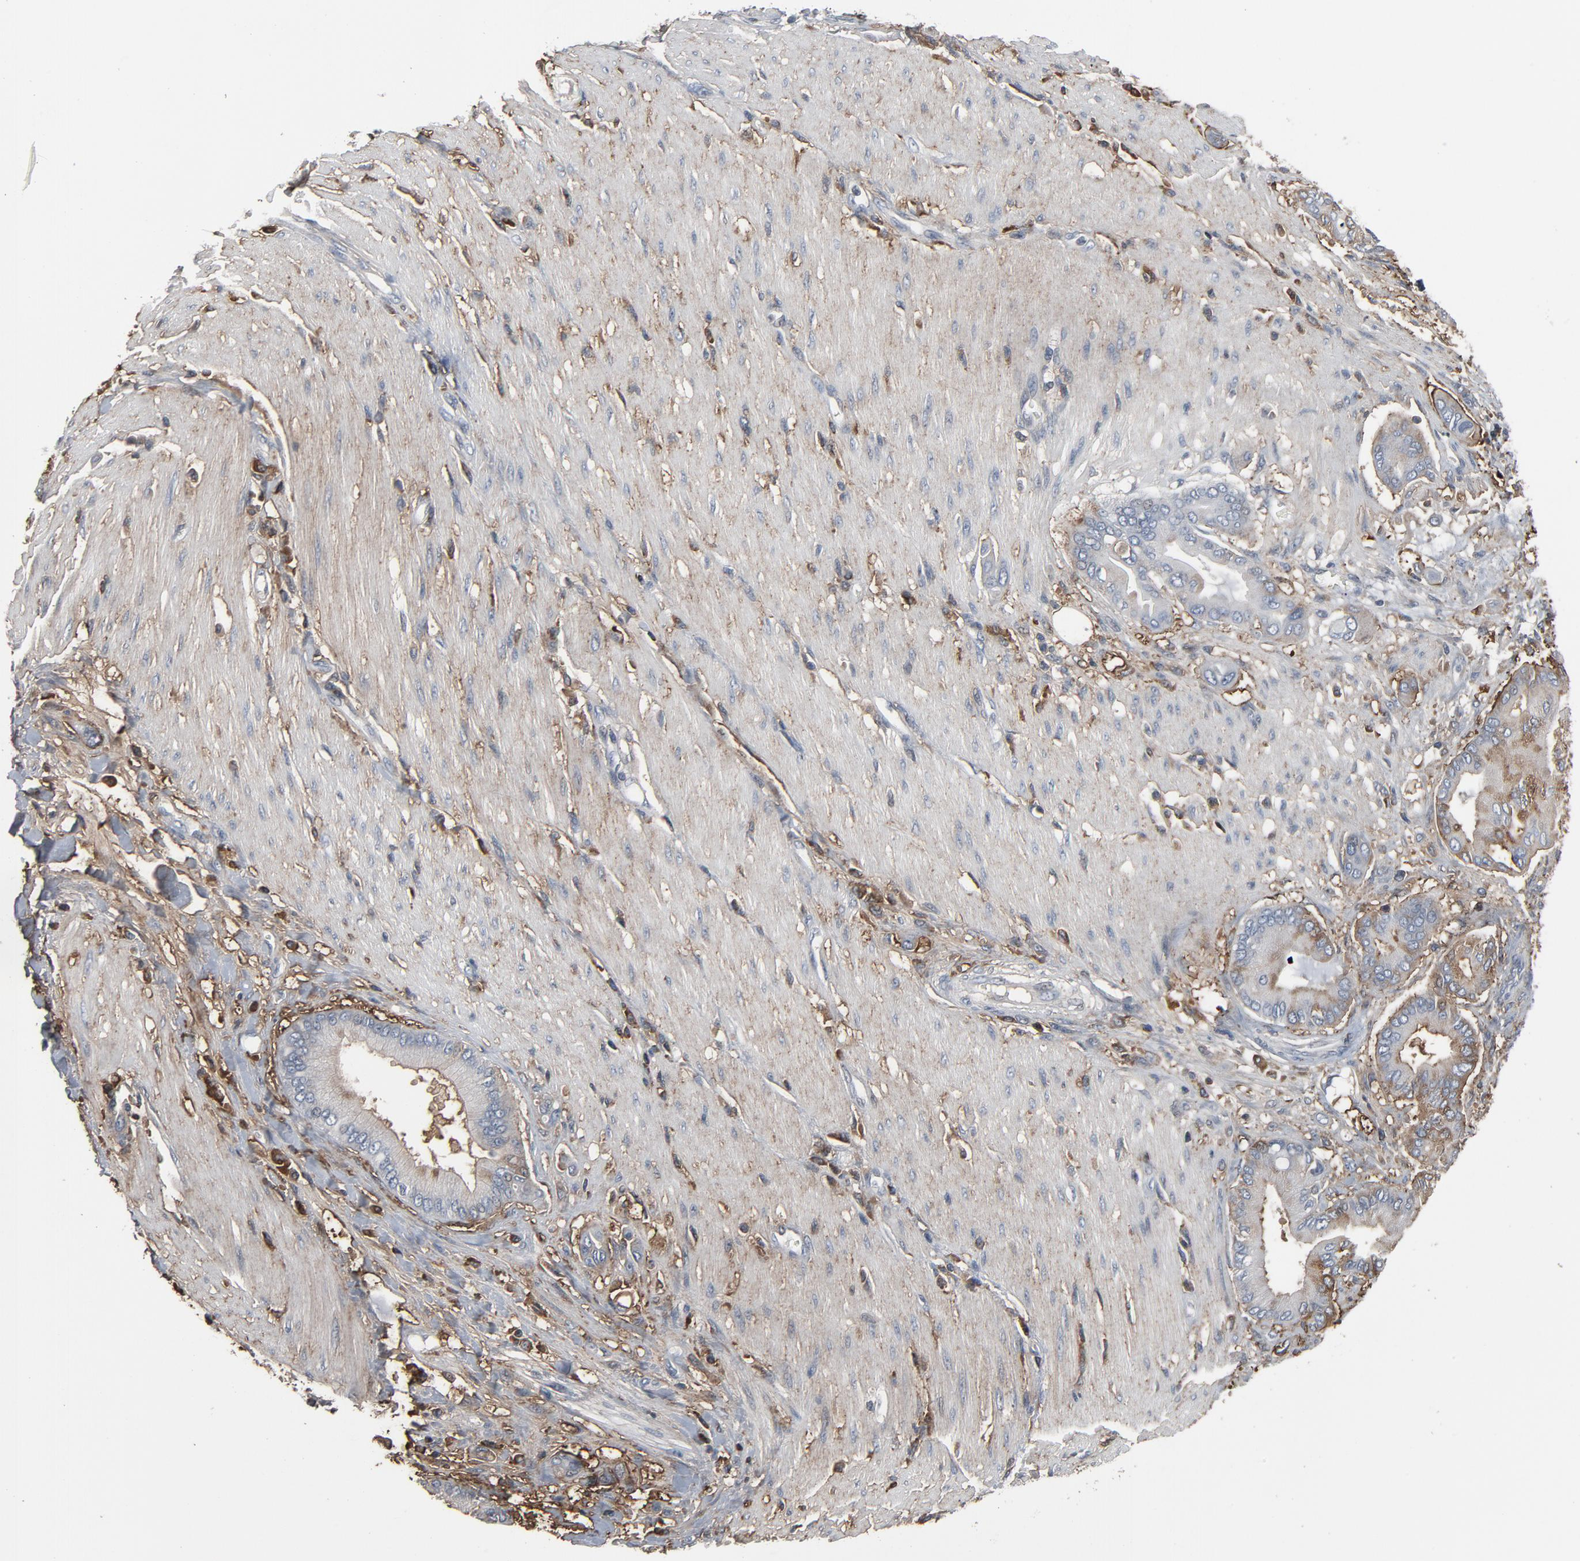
{"staining": {"intensity": "negative", "quantity": "none", "location": "none"}, "tissue": "pancreatic cancer", "cell_type": "Tumor cells", "image_type": "cancer", "snomed": [{"axis": "morphology", "description": "Adenocarcinoma, NOS"}, {"axis": "morphology", "description": "Adenocarcinoma, metastatic, NOS"}, {"axis": "topography", "description": "Lymph node"}, {"axis": "topography", "description": "Pancreas"}, {"axis": "topography", "description": "Duodenum"}], "caption": "A micrograph of pancreatic adenocarcinoma stained for a protein demonstrates no brown staining in tumor cells.", "gene": "PDZD4", "patient": {"sex": "female", "age": 64}}